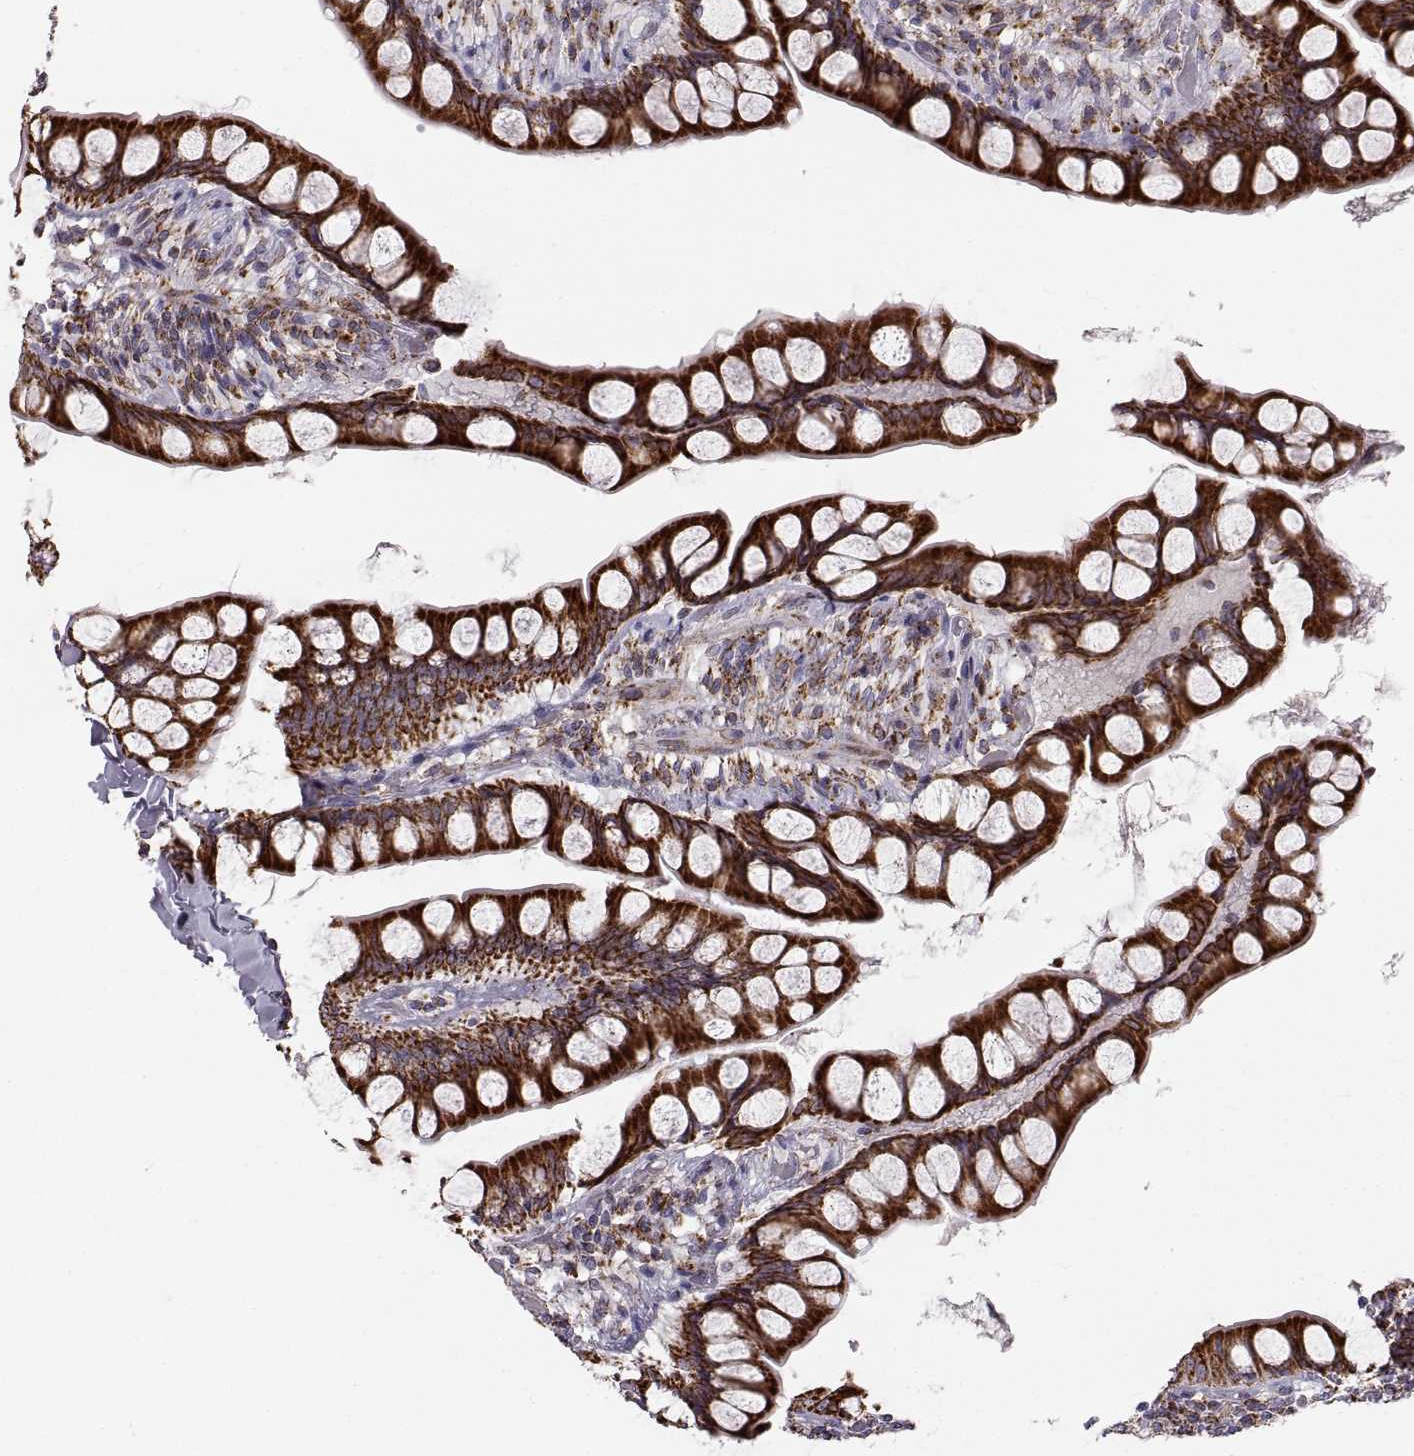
{"staining": {"intensity": "strong", "quantity": ">75%", "location": "cytoplasmic/membranous"}, "tissue": "small intestine", "cell_type": "Glandular cells", "image_type": "normal", "snomed": [{"axis": "morphology", "description": "Normal tissue, NOS"}, {"axis": "topography", "description": "Small intestine"}], "caption": "Immunohistochemistry photomicrograph of benign small intestine stained for a protein (brown), which reveals high levels of strong cytoplasmic/membranous positivity in about >75% of glandular cells.", "gene": "ARSD", "patient": {"sex": "male", "age": 70}}